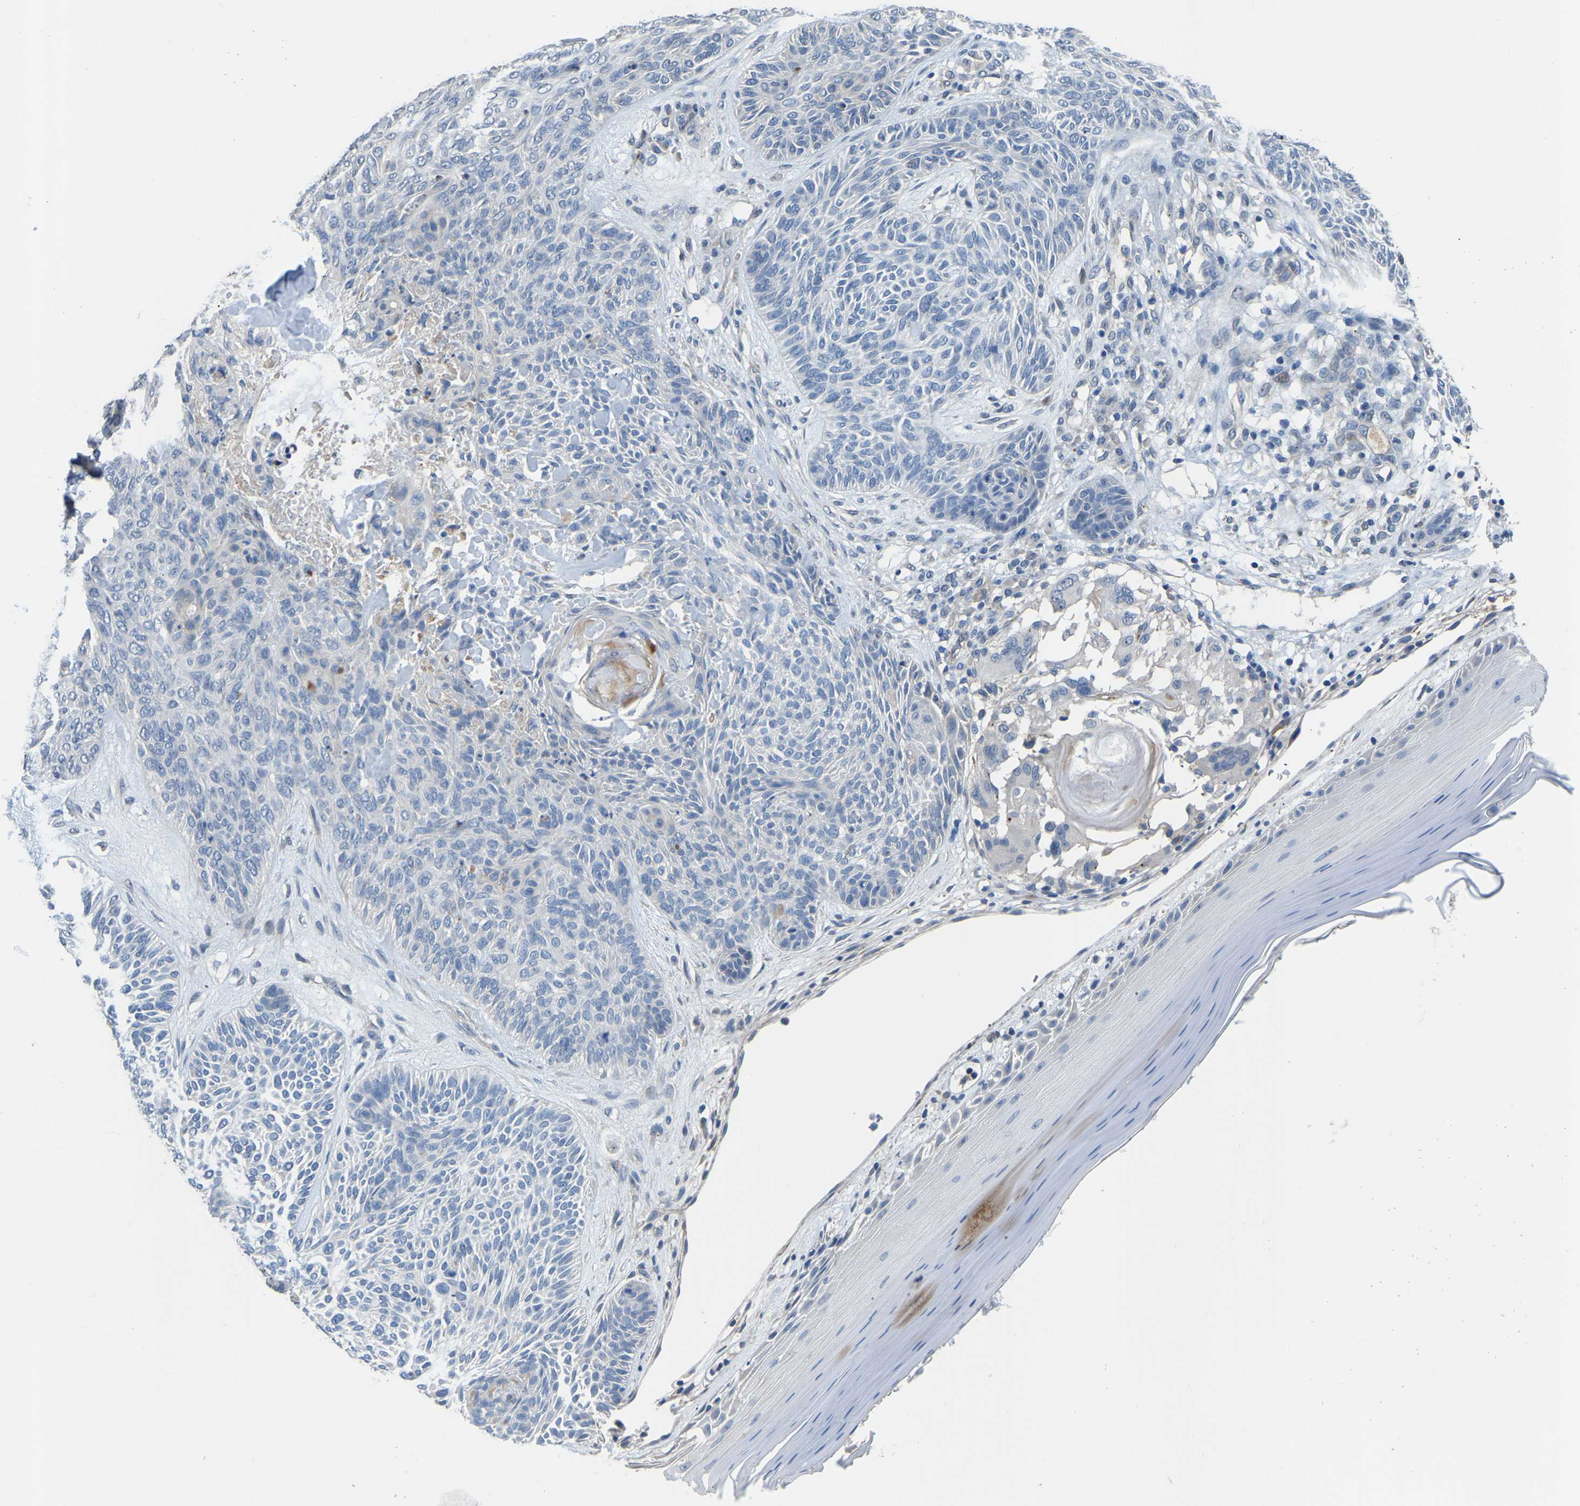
{"staining": {"intensity": "negative", "quantity": "none", "location": "none"}, "tissue": "skin cancer", "cell_type": "Tumor cells", "image_type": "cancer", "snomed": [{"axis": "morphology", "description": "Basal cell carcinoma"}, {"axis": "topography", "description": "Skin"}], "caption": "Immunohistochemical staining of human skin cancer (basal cell carcinoma) displays no significant positivity in tumor cells.", "gene": "HIGD2B", "patient": {"sex": "male", "age": 55}}